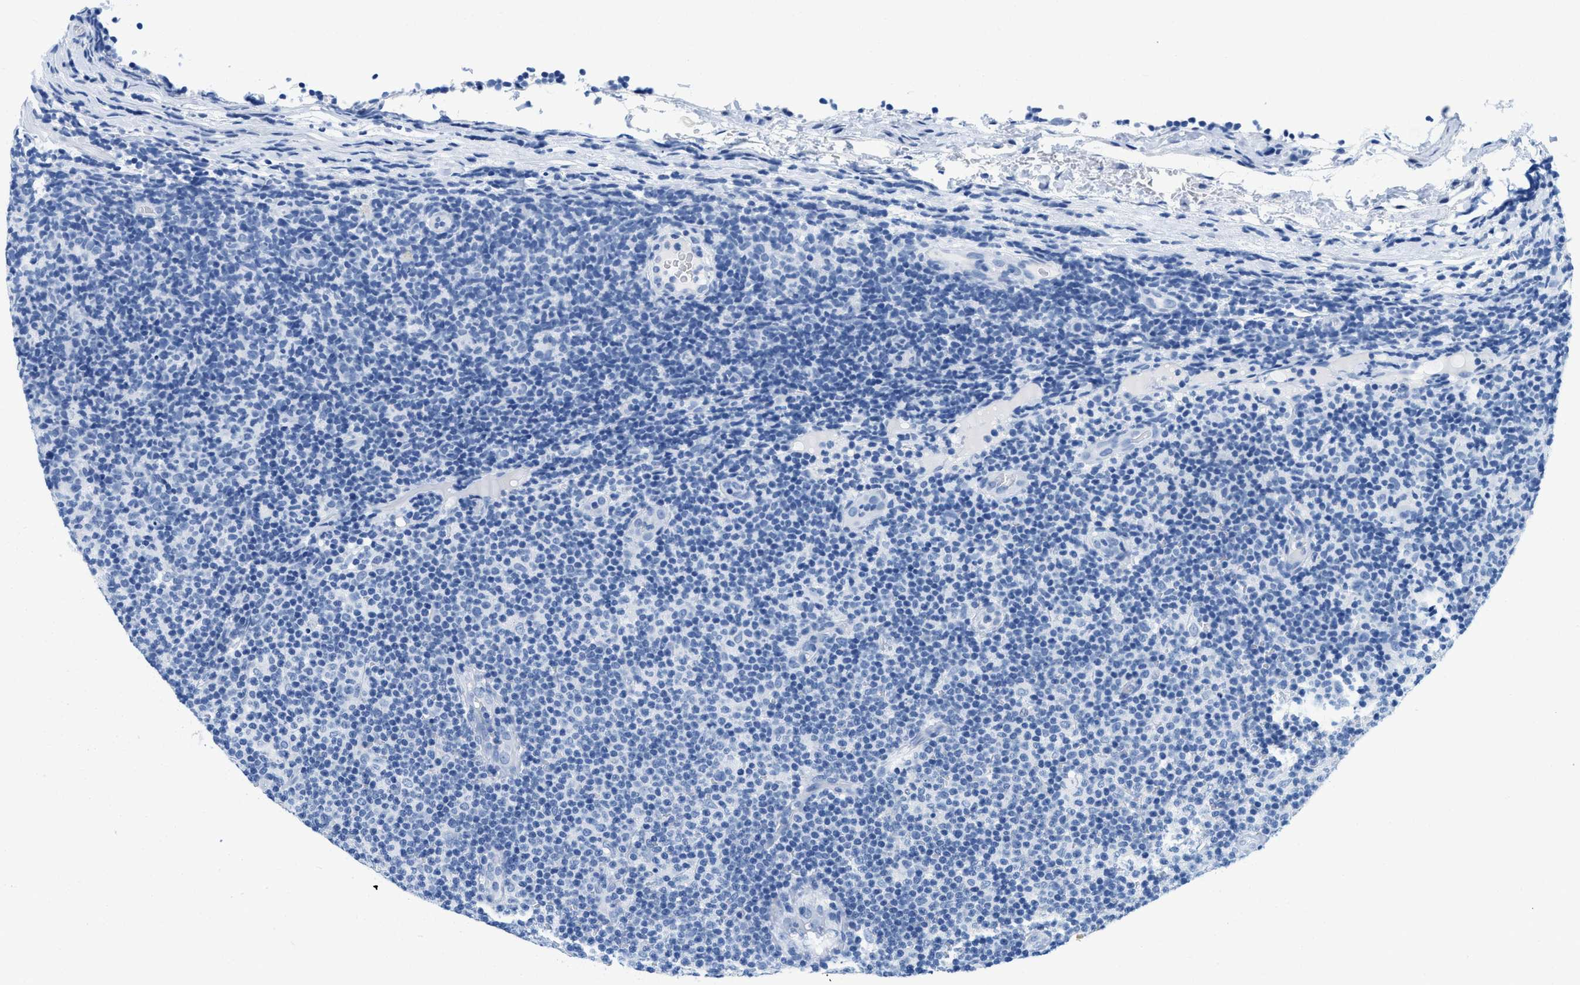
{"staining": {"intensity": "negative", "quantity": "none", "location": "none"}, "tissue": "lymphoma", "cell_type": "Tumor cells", "image_type": "cancer", "snomed": [{"axis": "morphology", "description": "Malignant lymphoma, non-Hodgkin's type, Low grade"}, {"axis": "topography", "description": "Lymph node"}], "caption": "DAB immunohistochemical staining of lymphoma shows no significant expression in tumor cells.", "gene": "GSN", "patient": {"sex": "male", "age": 83}}